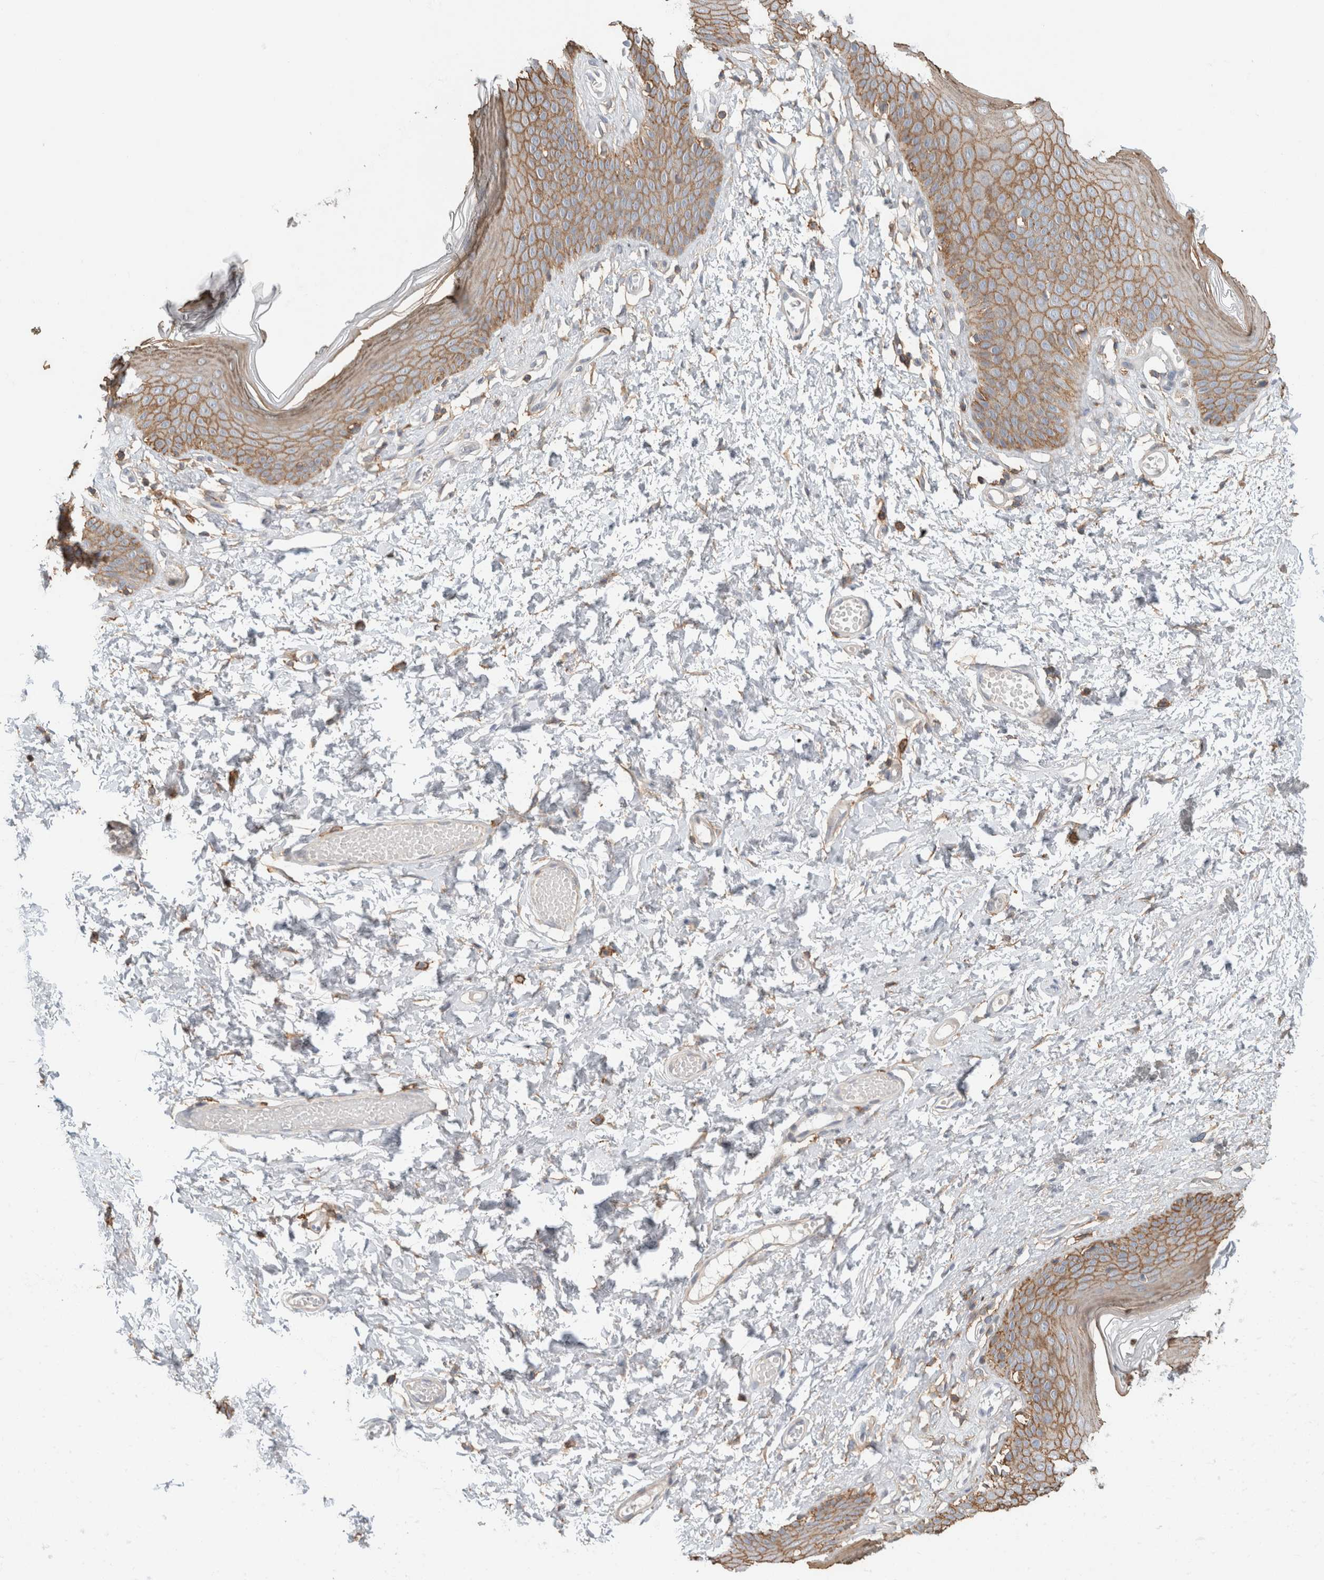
{"staining": {"intensity": "moderate", "quantity": "25%-75%", "location": "cytoplasmic/membranous"}, "tissue": "skin", "cell_type": "Epidermal cells", "image_type": "normal", "snomed": [{"axis": "morphology", "description": "Normal tissue, NOS"}, {"axis": "morphology", "description": "Inflammation, NOS"}, {"axis": "topography", "description": "Vulva"}], "caption": "Skin stained with immunohistochemistry (IHC) reveals moderate cytoplasmic/membranous staining in approximately 25%-75% of epidermal cells. Using DAB (brown) and hematoxylin (blue) stains, captured at high magnification using brightfield microscopy.", "gene": "ERCC6L2", "patient": {"sex": "female", "age": 84}}